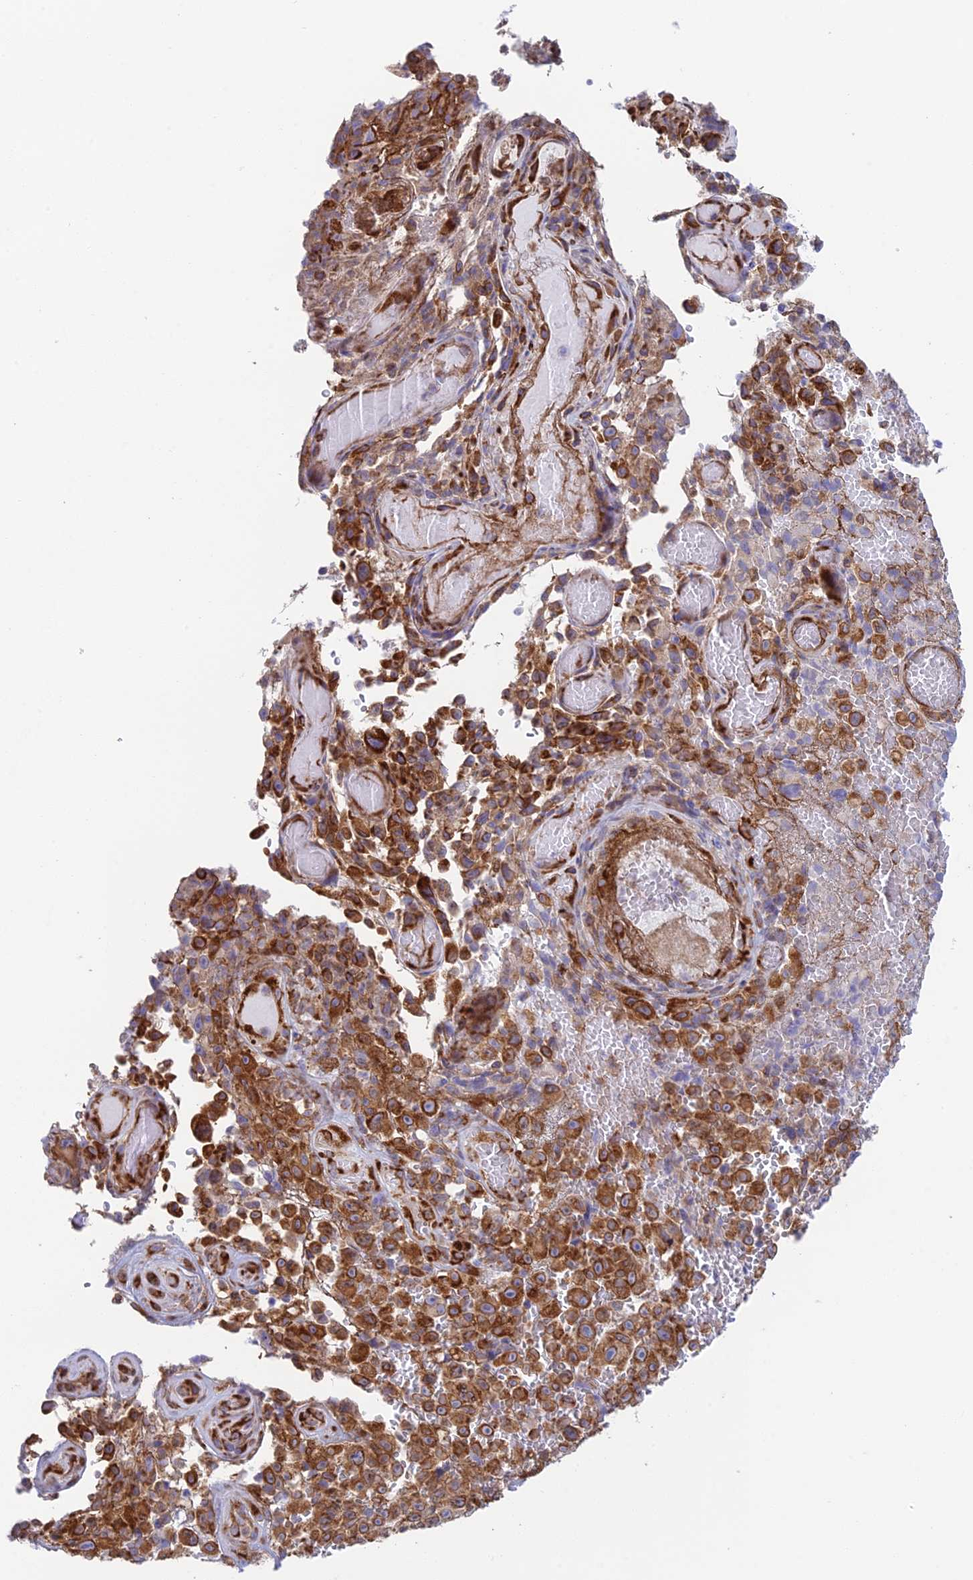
{"staining": {"intensity": "strong", "quantity": ">75%", "location": "cytoplasmic/membranous"}, "tissue": "melanoma", "cell_type": "Tumor cells", "image_type": "cancer", "snomed": [{"axis": "morphology", "description": "Malignant melanoma, NOS"}, {"axis": "topography", "description": "Skin"}], "caption": "Immunohistochemical staining of malignant melanoma reveals high levels of strong cytoplasmic/membranous staining in about >75% of tumor cells.", "gene": "CCDC69", "patient": {"sex": "female", "age": 82}}